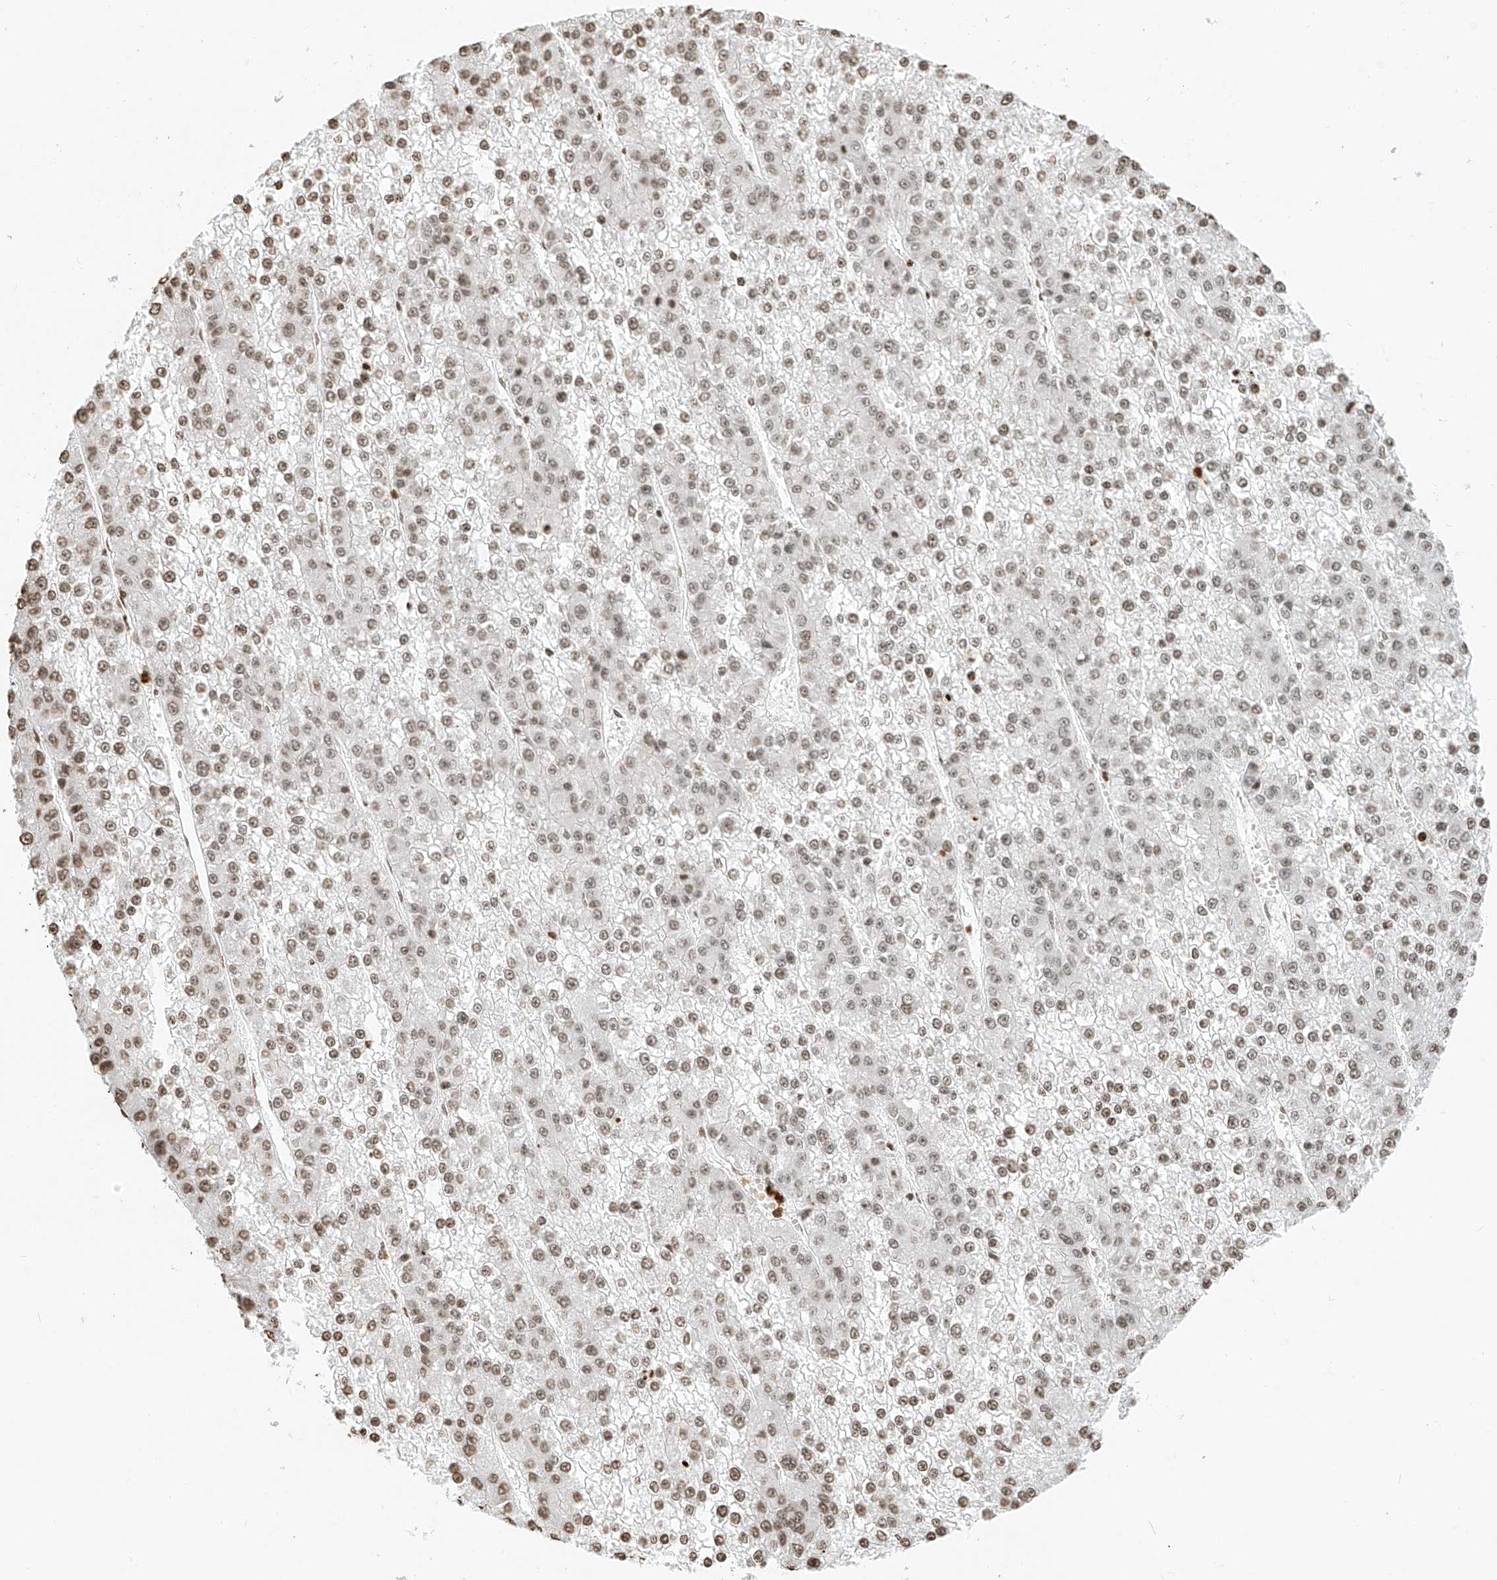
{"staining": {"intensity": "moderate", "quantity": ">75%", "location": "nuclear"}, "tissue": "liver cancer", "cell_type": "Tumor cells", "image_type": "cancer", "snomed": [{"axis": "morphology", "description": "Carcinoma, Hepatocellular, NOS"}, {"axis": "topography", "description": "Liver"}], "caption": "Brown immunohistochemical staining in hepatocellular carcinoma (liver) exhibits moderate nuclear expression in about >75% of tumor cells.", "gene": "C17orf58", "patient": {"sex": "female", "age": 73}}